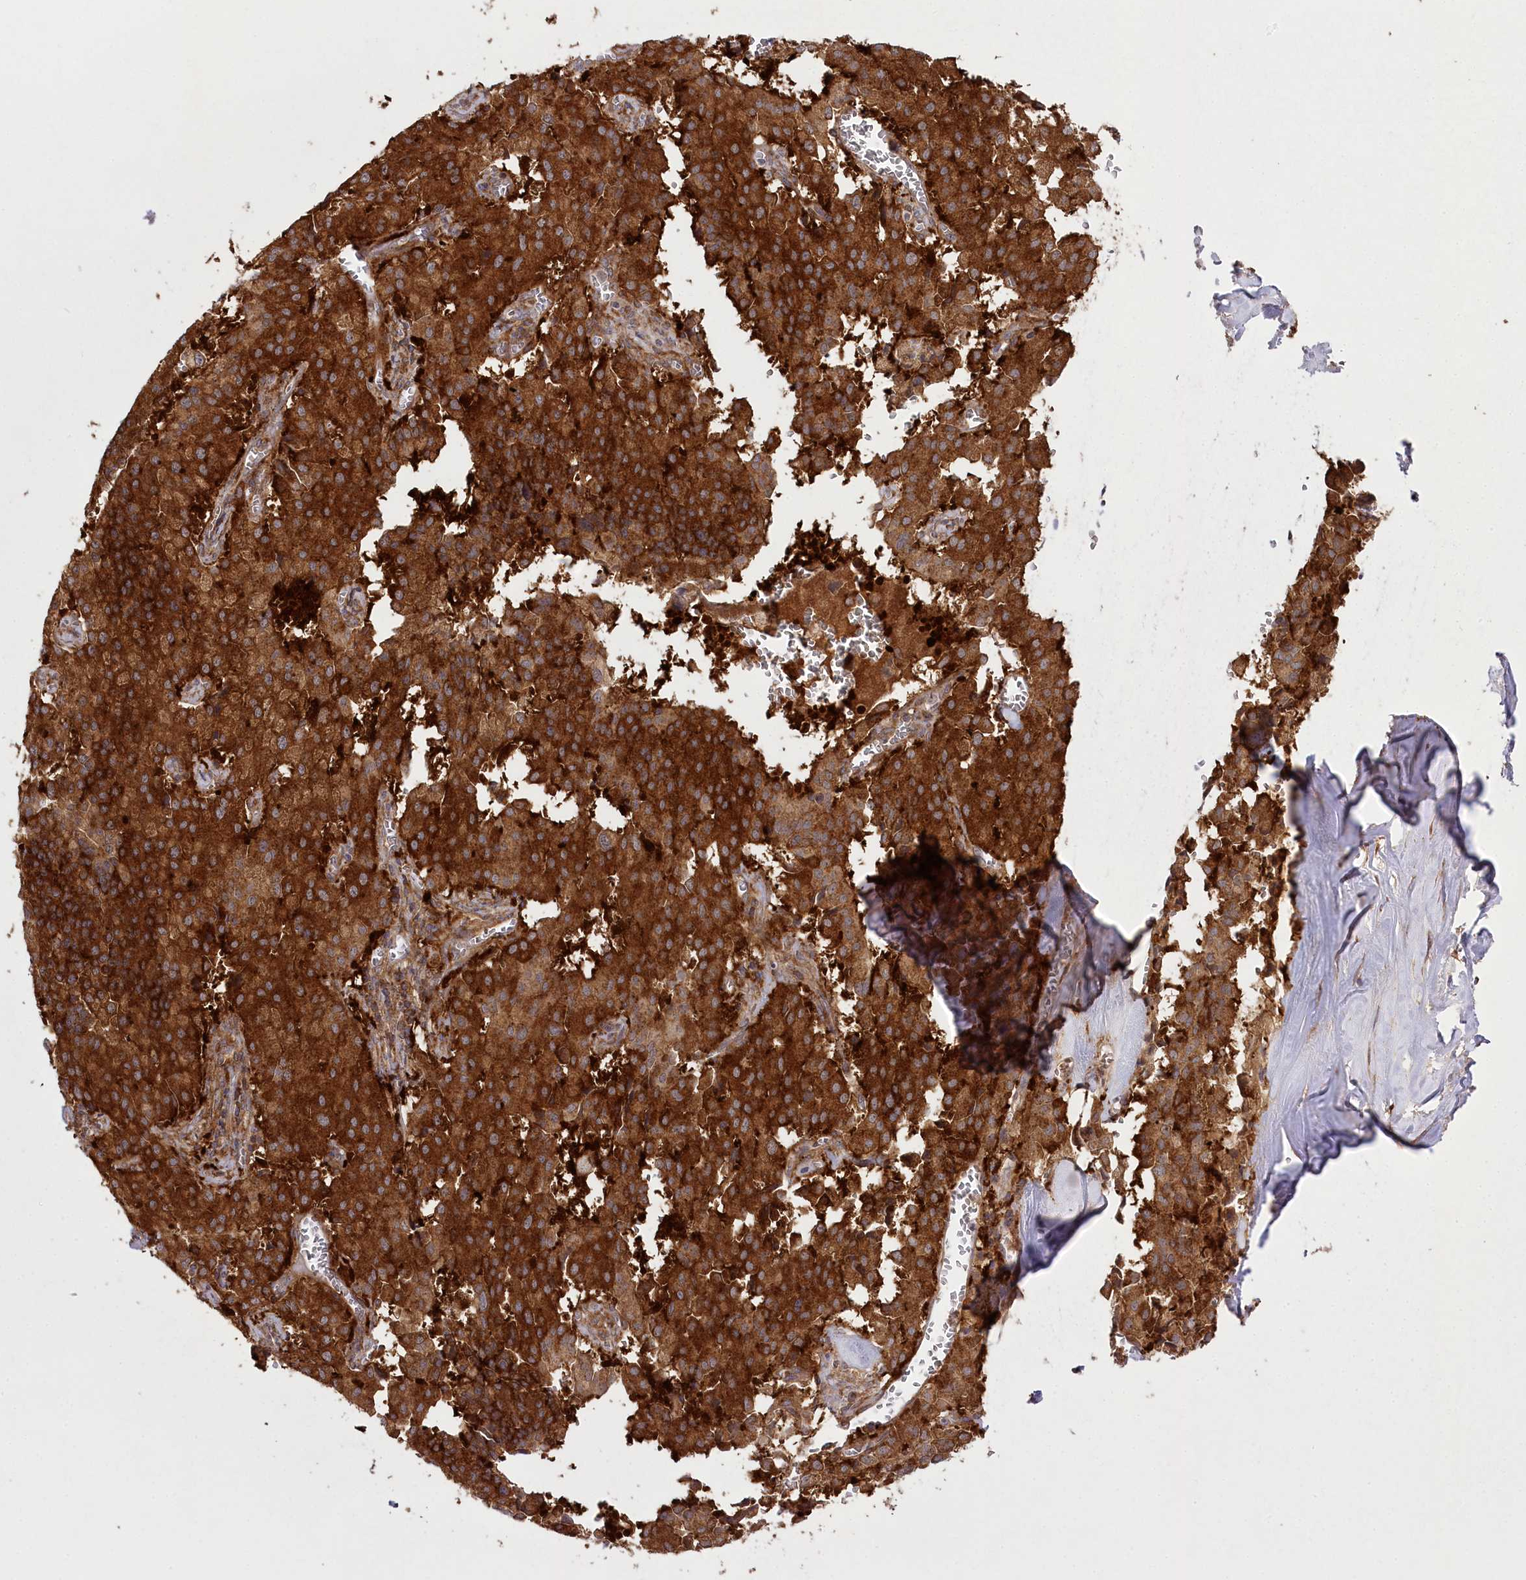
{"staining": {"intensity": "strong", "quantity": ">75%", "location": "cytoplasmic/membranous"}, "tissue": "pancreatic cancer", "cell_type": "Tumor cells", "image_type": "cancer", "snomed": [{"axis": "morphology", "description": "Adenocarcinoma, NOS"}, {"axis": "topography", "description": "Pancreas"}], "caption": "High-power microscopy captured an immunohistochemistry histopathology image of pancreatic cancer (adenocarcinoma), revealing strong cytoplasmic/membranous positivity in about >75% of tumor cells. Ihc stains the protein in brown and the nuclei are stained blue.", "gene": "CCDC91", "patient": {"sex": "male", "age": 65}}